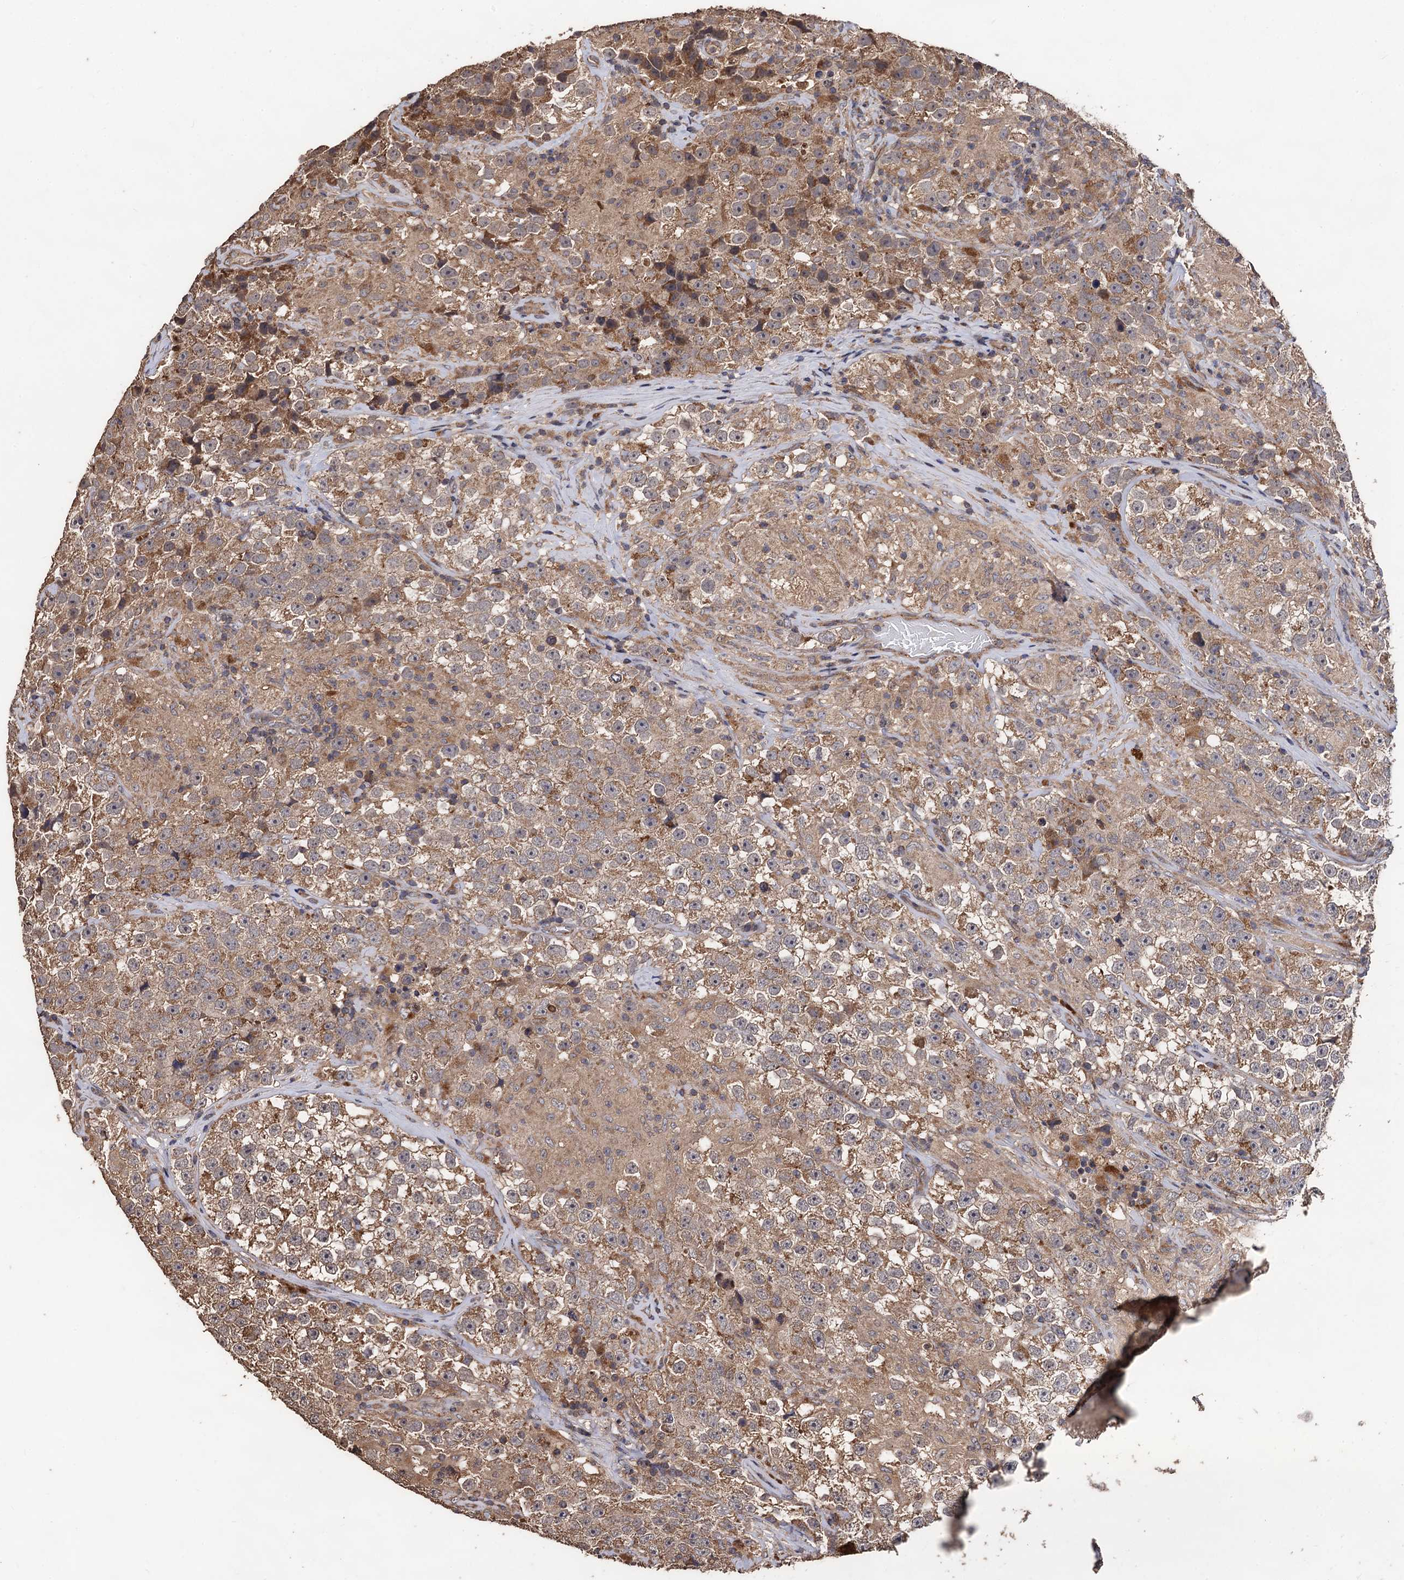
{"staining": {"intensity": "moderate", "quantity": "25%-75%", "location": "cytoplasmic/membranous"}, "tissue": "testis cancer", "cell_type": "Tumor cells", "image_type": "cancer", "snomed": [{"axis": "morphology", "description": "Seminoma, NOS"}, {"axis": "topography", "description": "Testis"}], "caption": "Testis cancer was stained to show a protein in brown. There is medium levels of moderate cytoplasmic/membranous expression in approximately 25%-75% of tumor cells.", "gene": "PPTC7", "patient": {"sex": "male", "age": 46}}